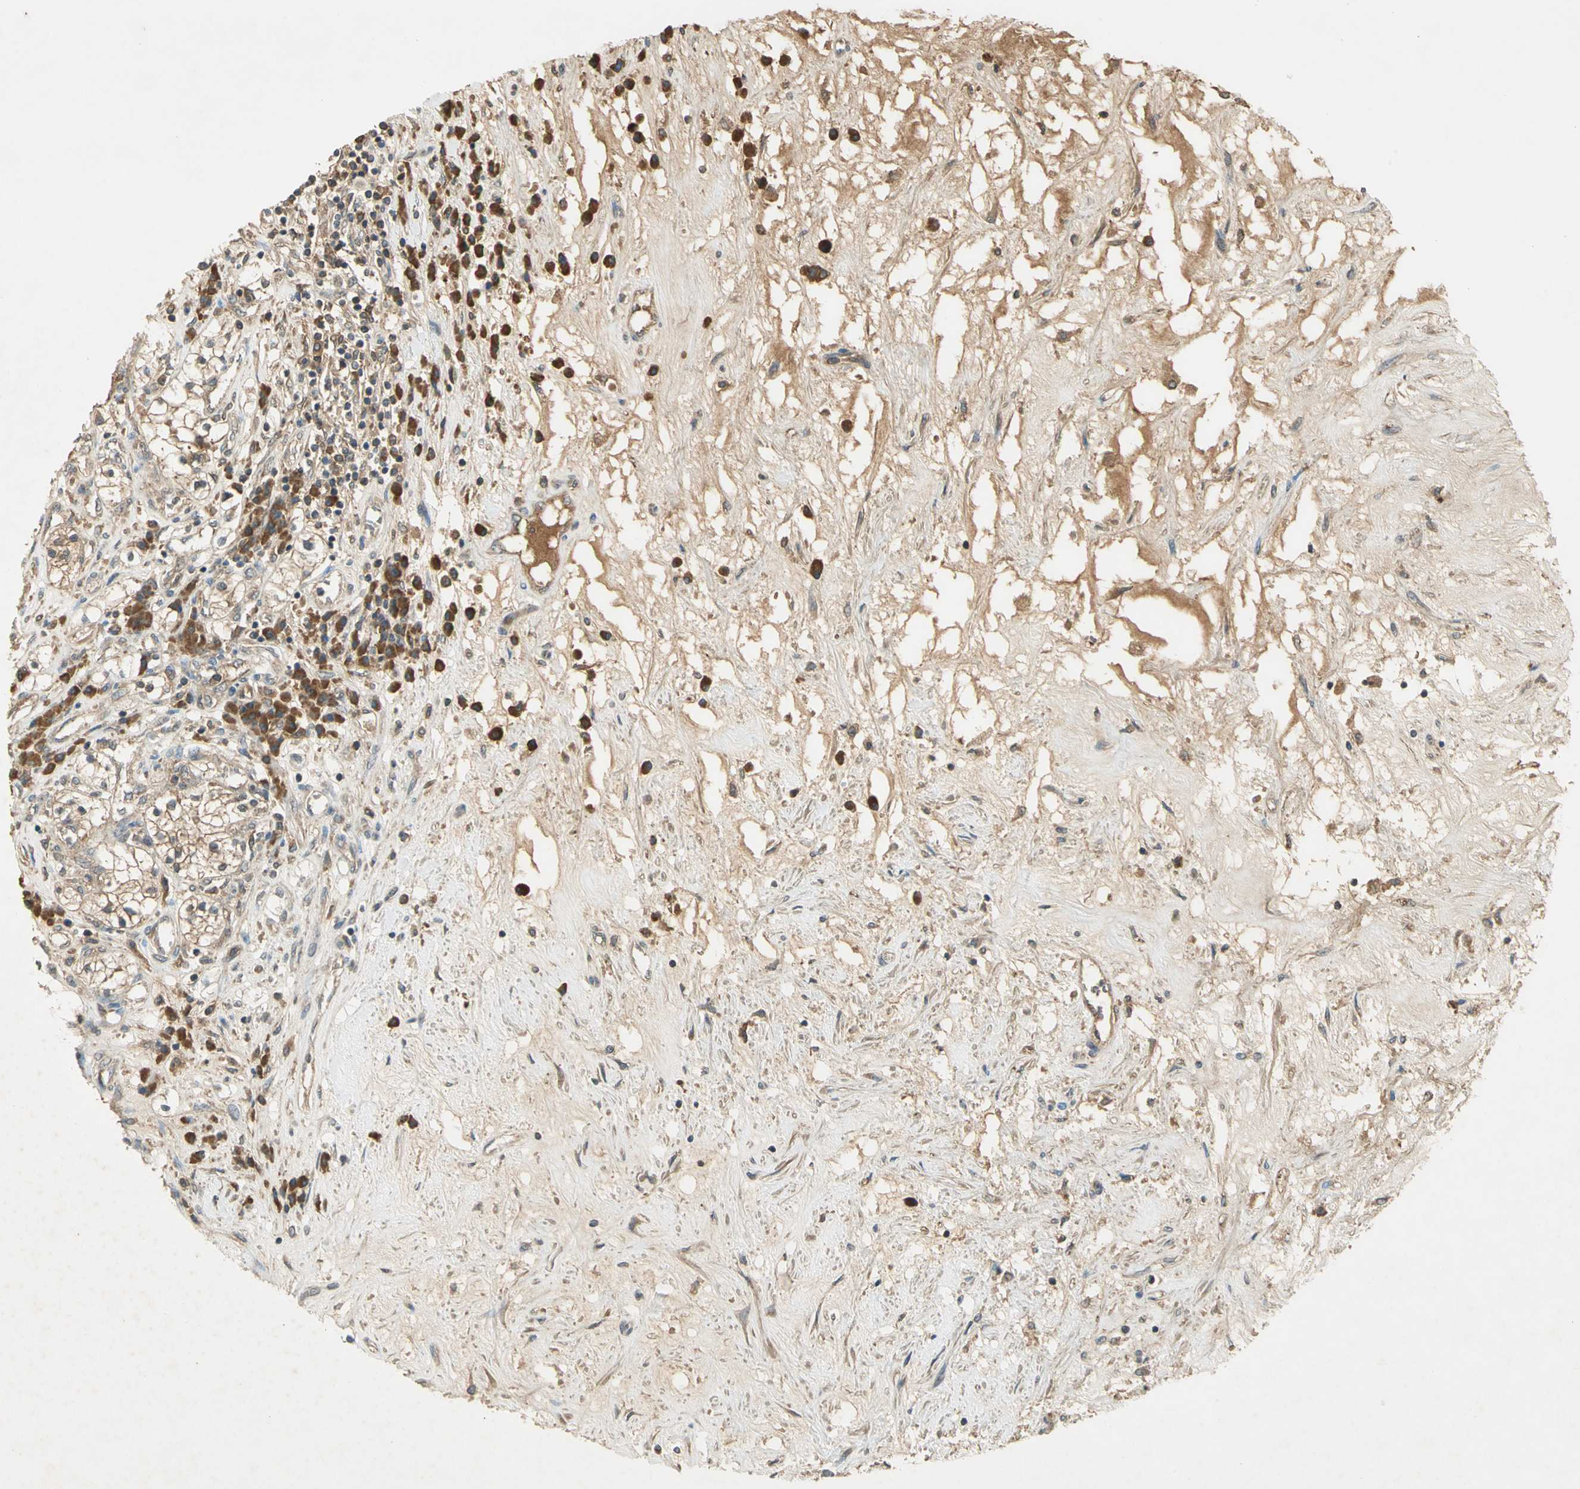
{"staining": {"intensity": "weak", "quantity": ">75%", "location": "cytoplasmic/membranous"}, "tissue": "renal cancer", "cell_type": "Tumor cells", "image_type": "cancer", "snomed": [{"axis": "morphology", "description": "Adenocarcinoma, NOS"}, {"axis": "topography", "description": "Kidney"}], "caption": "Brown immunohistochemical staining in renal cancer (adenocarcinoma) shows weak cytoplasmic/membranous positivity in approximately >75% of tumor cells.", "gene": "KEAP1", "patient": {"sex": "male", "age": 68}}